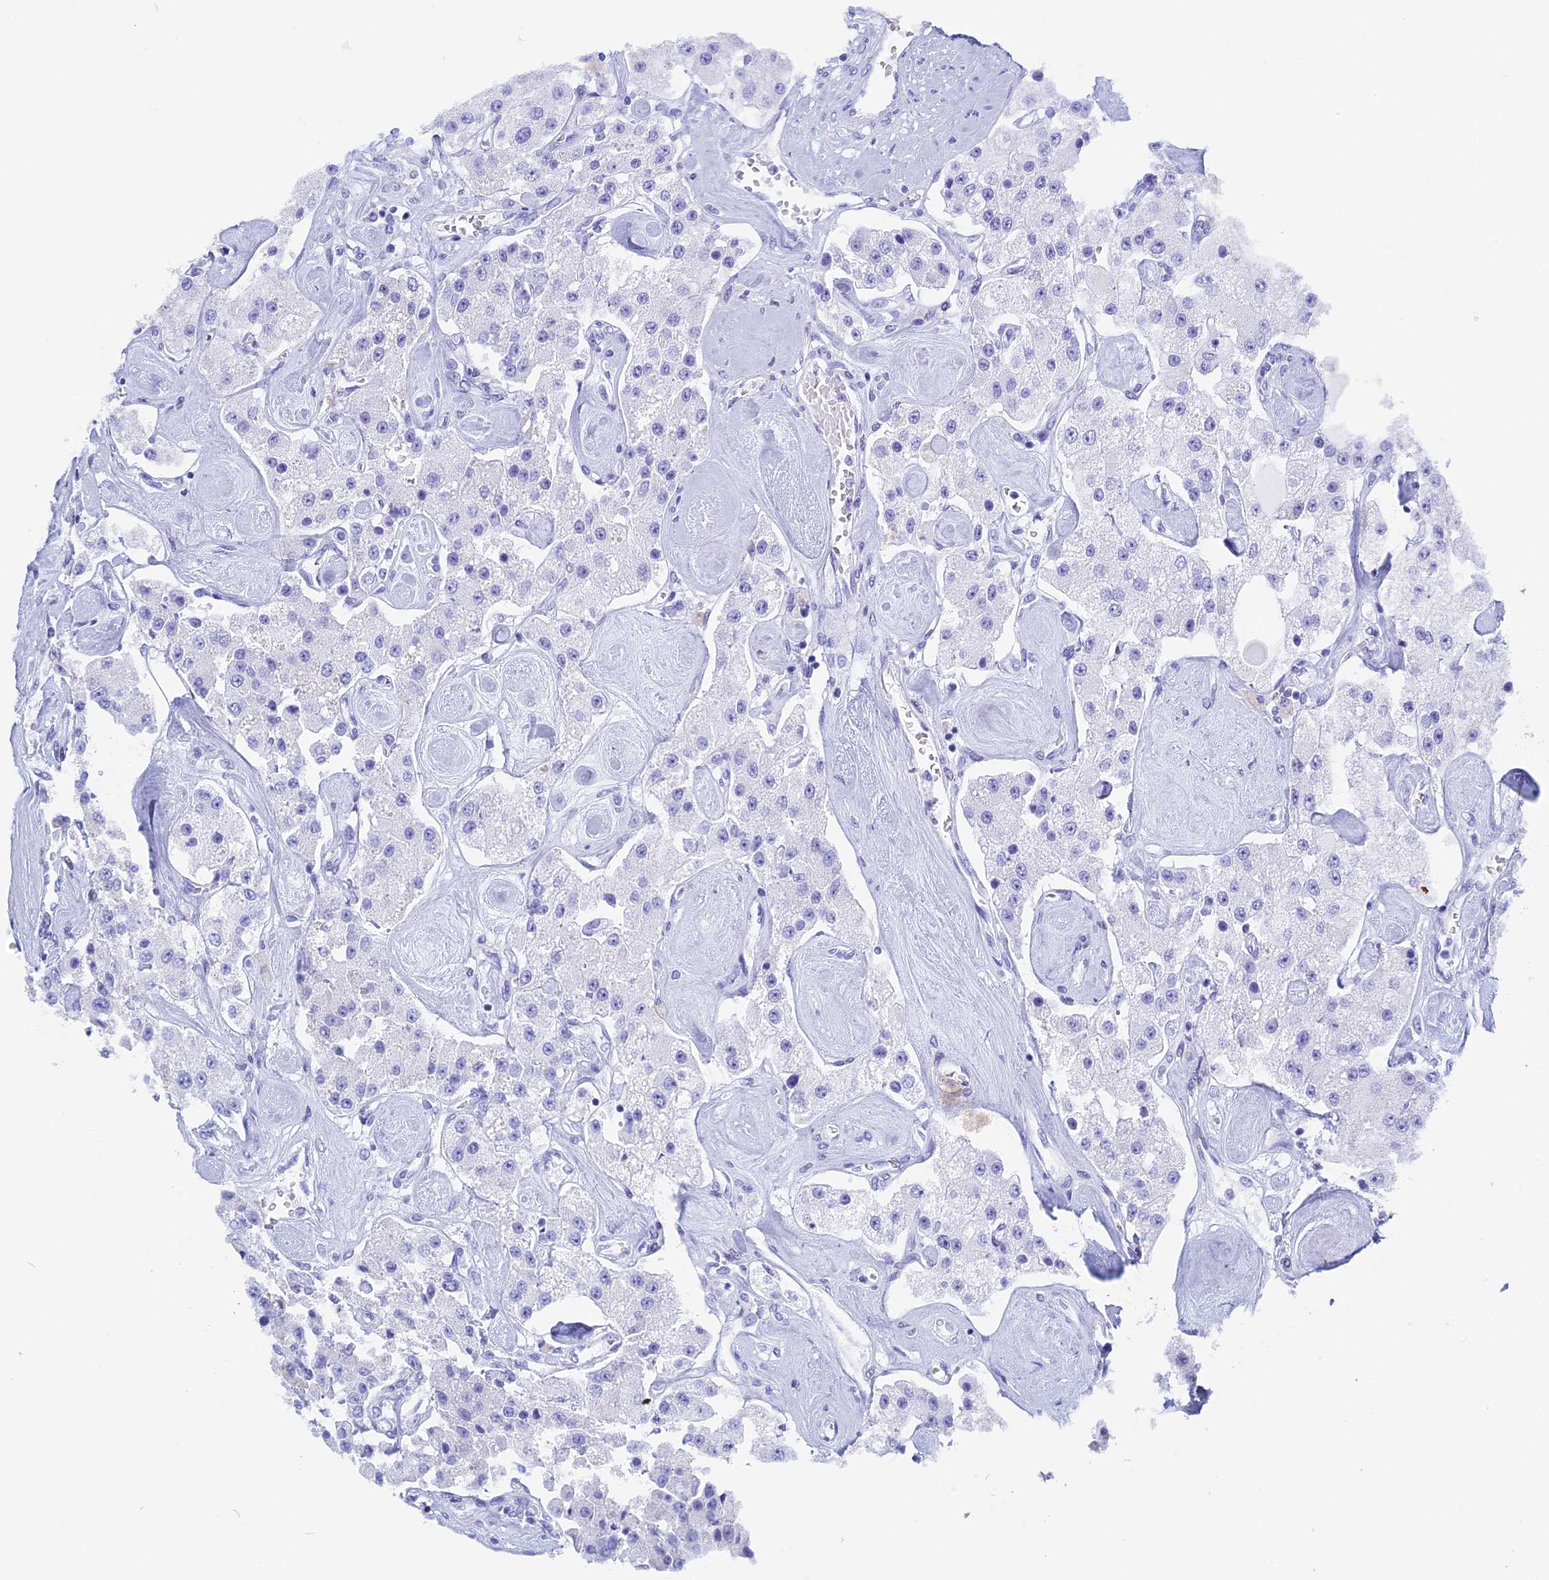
{"staining": {"intensity": "negative", "quantity": "none", "location": "none"}, "tissue": "carcinoid", "cell_type": "Tumor cells", "image_type": "cancer", "snomed": [{"axis": "morphology", "description": "Carcinoid, malignant, NOS"}, {"axis": "topography", "description": "Pancreas"}], "caption": "A photomicrograph of carcinoid stained for a protein displays no brown staining in tumor cells.", "gene": "KCTD21", "patient": {"sex": "male", "age": 41}}